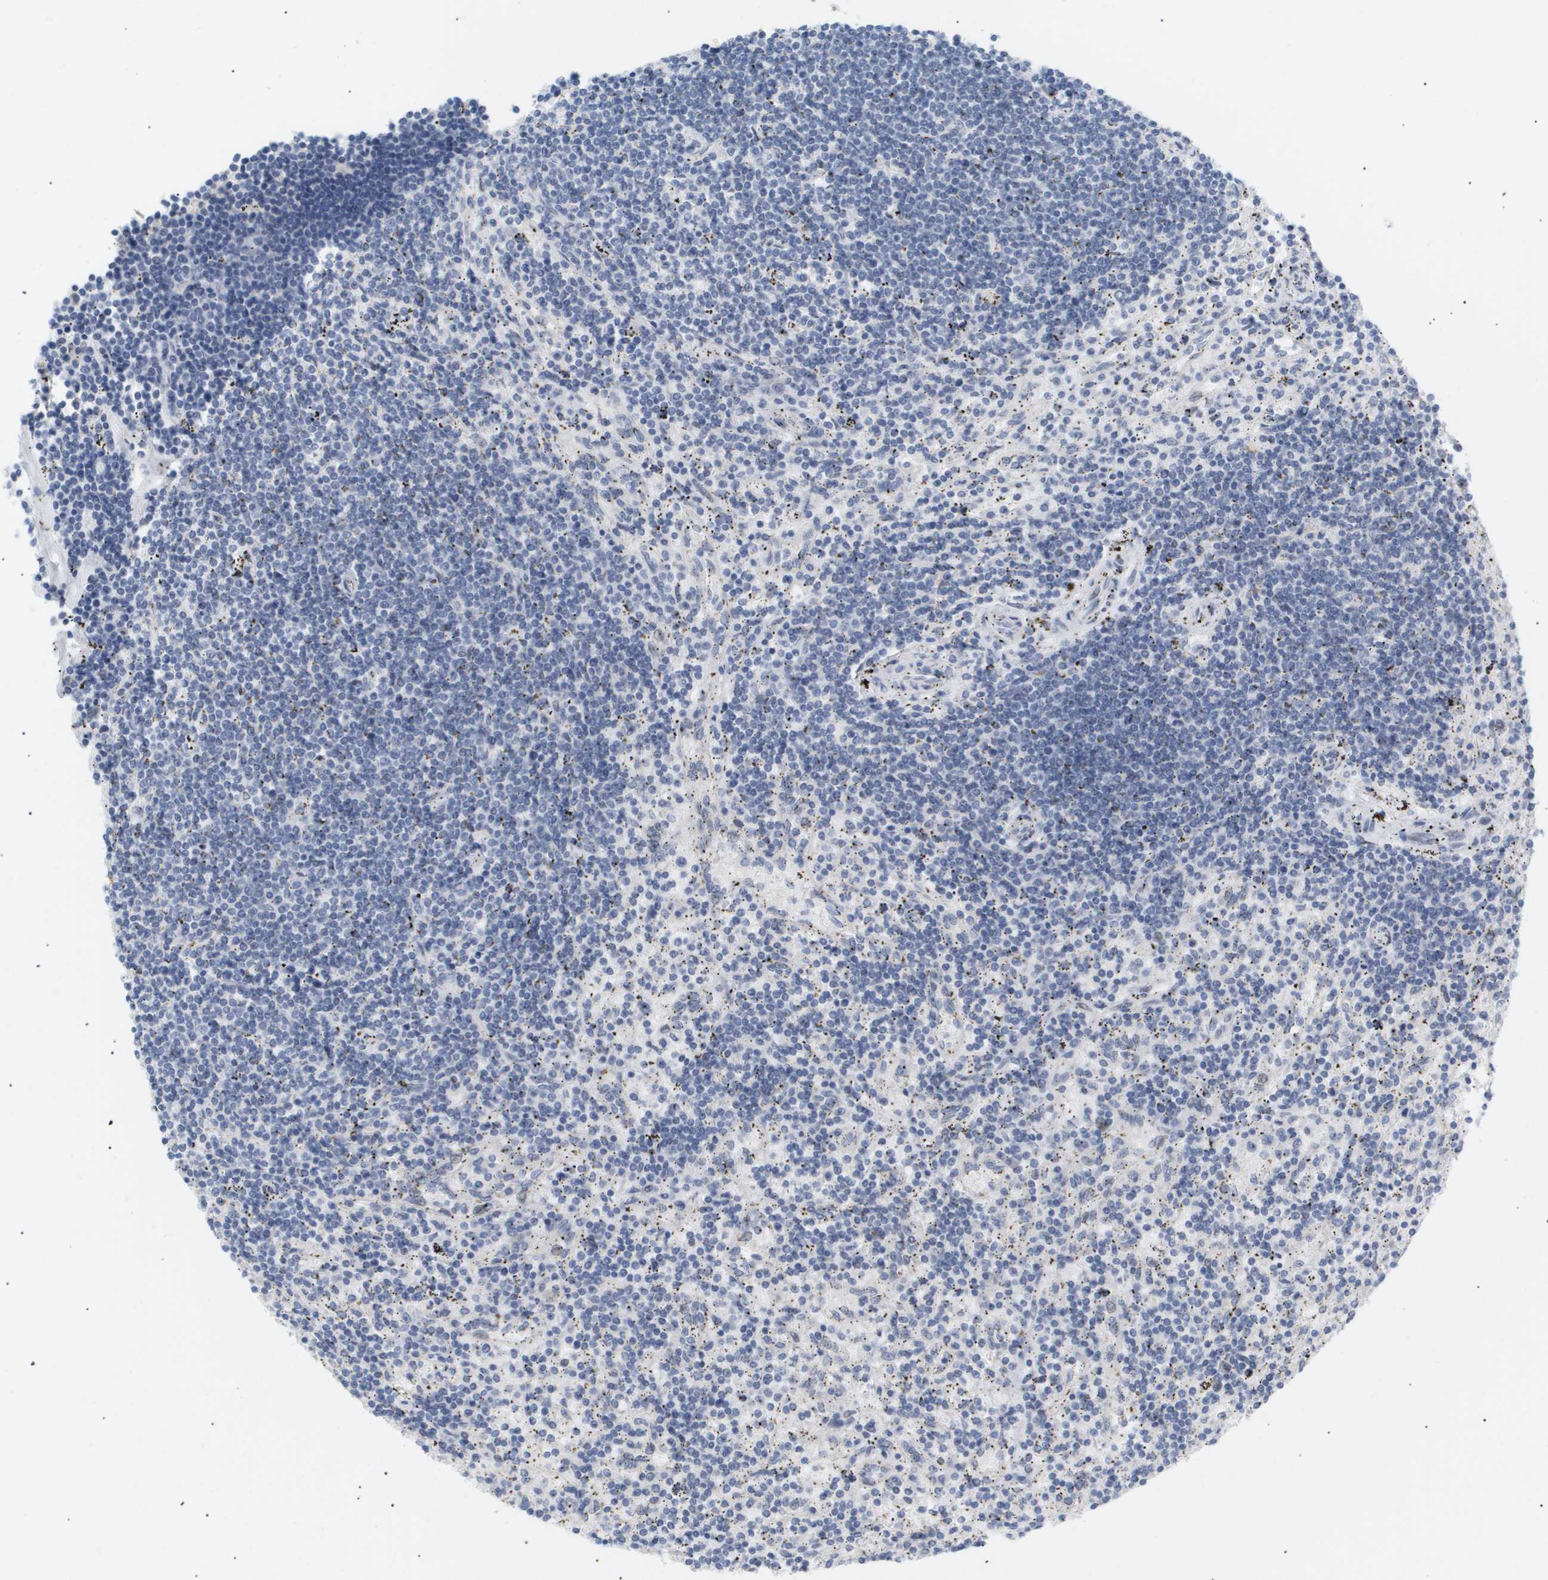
{"staining": {"intensity": "negative", "quantity": "none", "location": "none"}, "tissue": "lymphoma", "cell_type": "Tumor cells", "image_type": "cancer", "snomed": [{"axis": "morphology", "description": "Malignant lymphoma, non-Hodgkin's type, Low grade"}, {"axis": "topography", "description": "Spleen"}], "caption": "DAB immunohistochemical staining of human low-grade malignant lymphoma, non-Hodgkin's type displays no significant expression in tumor cells.", "gene": "PPARD", "patient": {"sex": "male", "age": 76}}